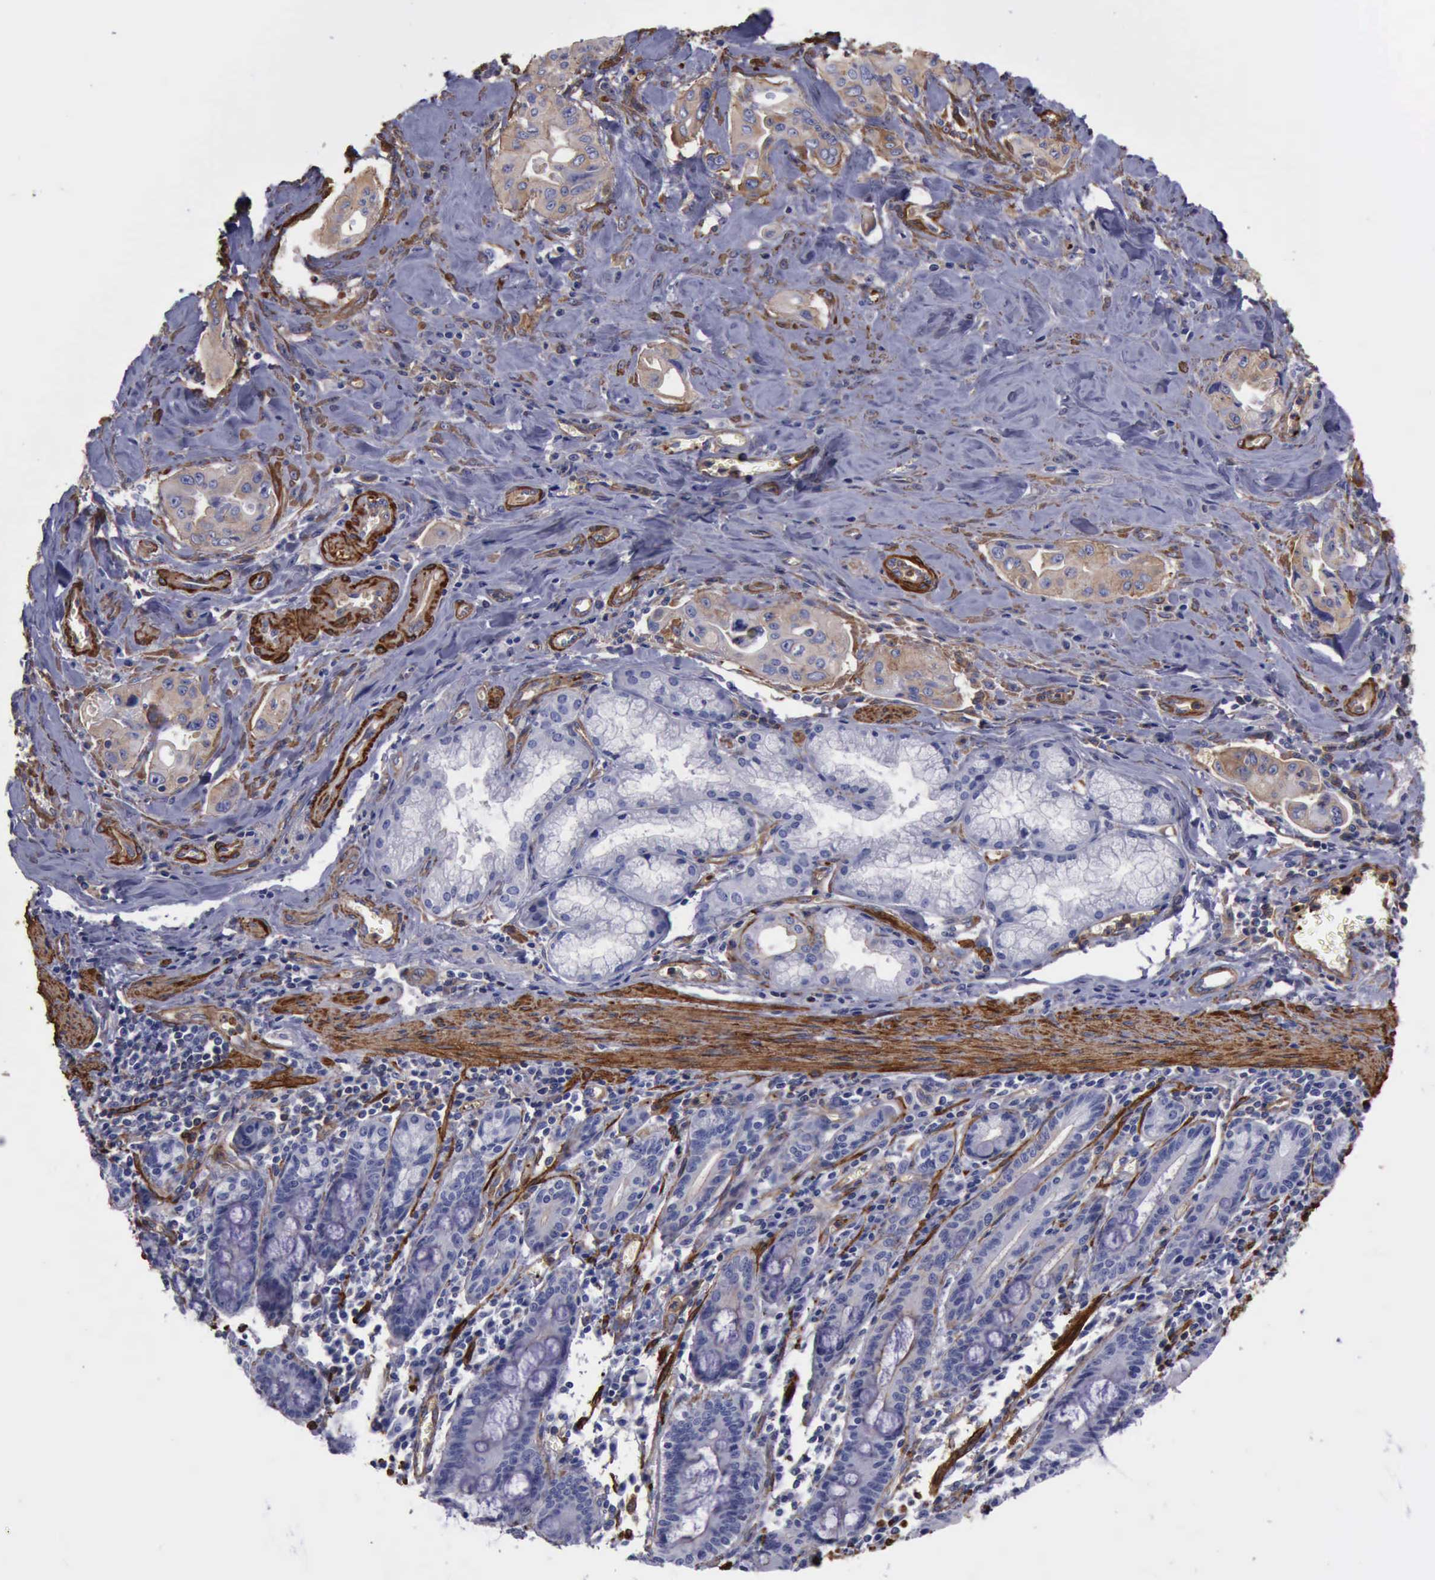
{"staining": {"intensity": "moderate", "quantity": "25%-75%", "location": "cytoplasmic/membranous"}, "tissue": "pancreatic cancer", "cell_type": "Tumor cells", "image_type": "cancer", "snomed": [{"axis": "morphology", "description": "Adenocarcinoma, NOS"}, {"axis": "topography", "description": "Pancreas"}], "caption": "A photomicrograph of human pancreatic cancer stained for a protein exhibits moderate cytoplasmic/membranous brown staining in tumor cells.", "gene": "FLNA", "patient": {"sex": "male", "age": 77}}